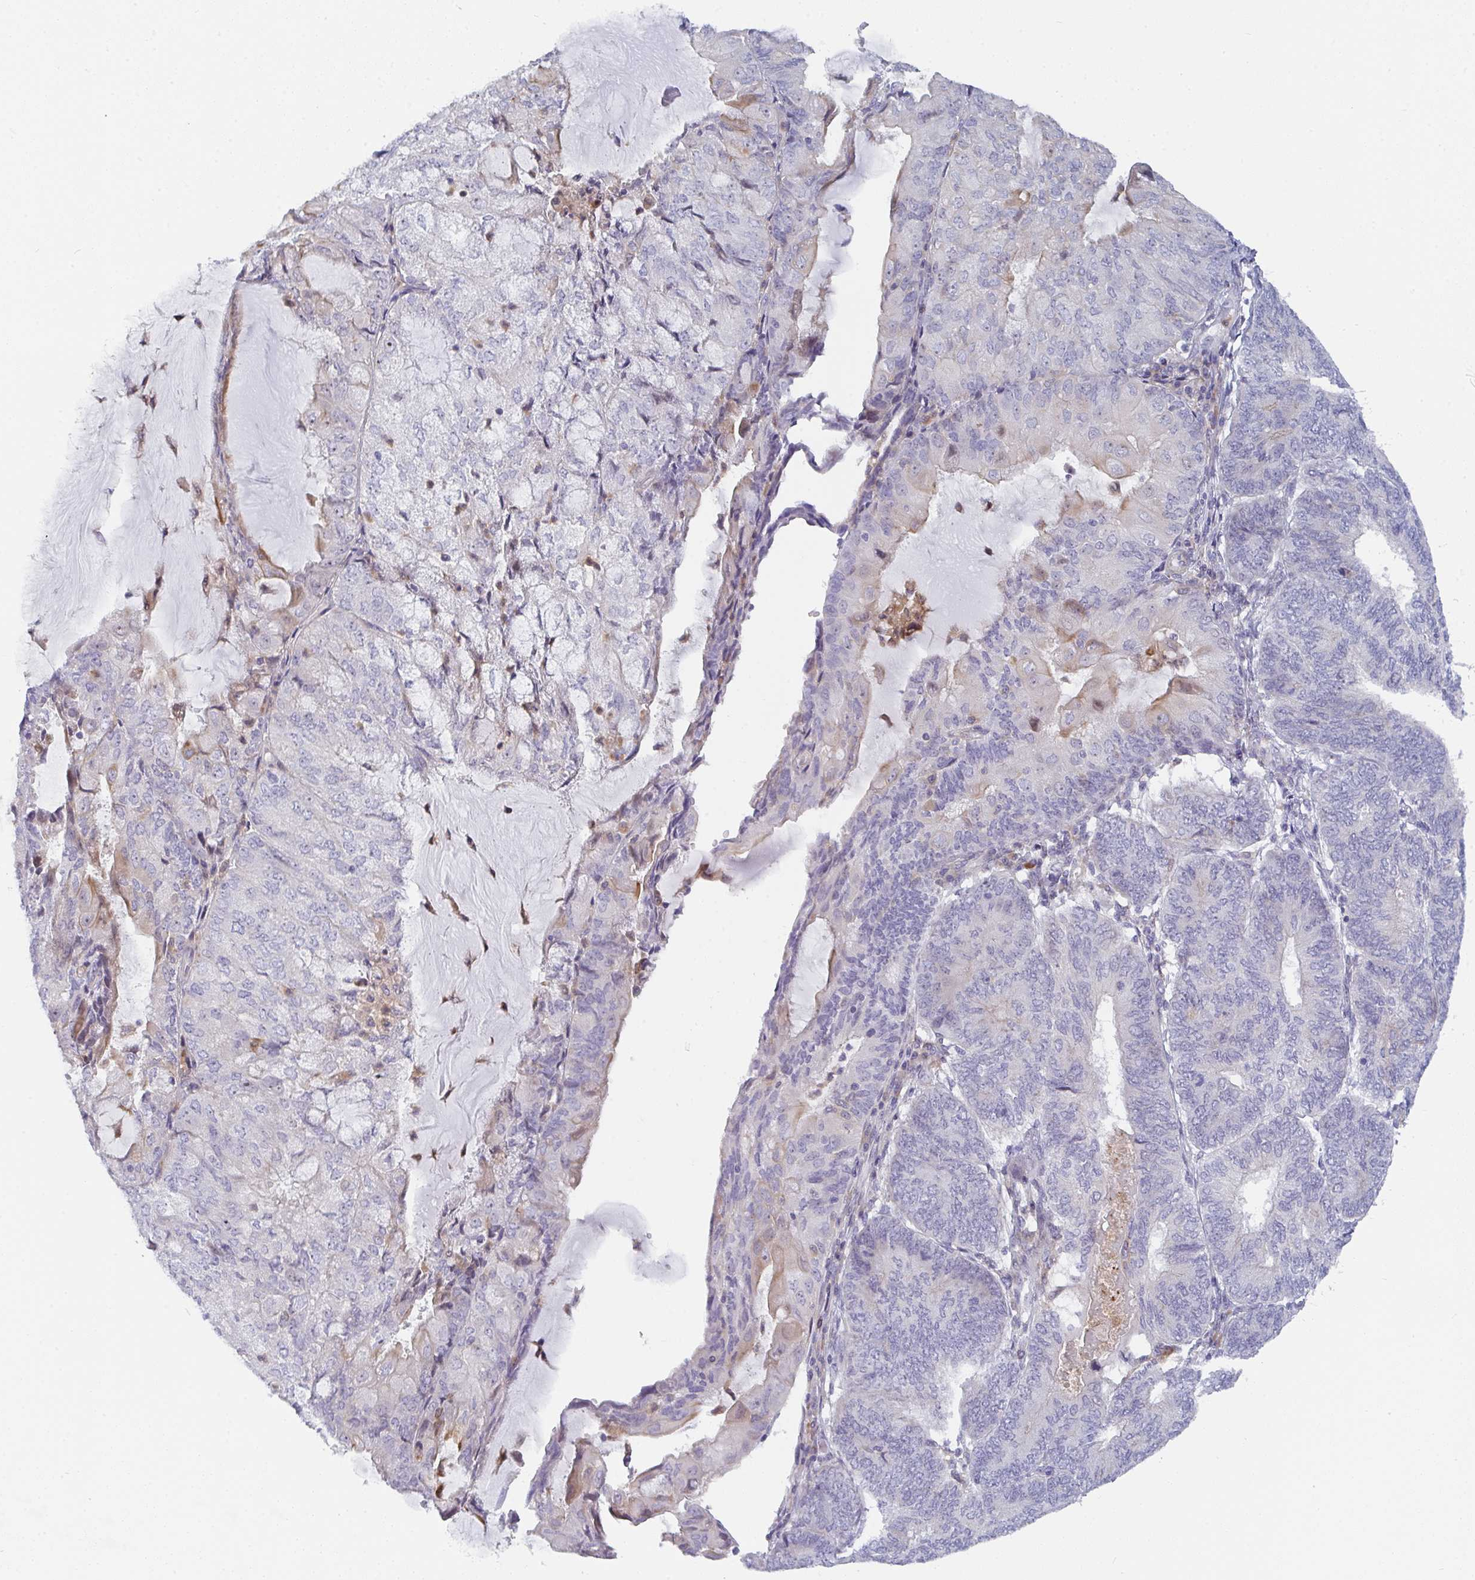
{"staining": {"intensity": "weak", "quantity": "<25%", "location": "cytoplasmic/membranous"}, "tissue": "endometrial cancer", "cell_type": "Tumor cells", "image_type": "cancer", "snomed": [{"axis": "morphology", "description": "Adenocarcinoma, NOS"}, {"axis": "topography", "description": "Endometrium"}], "caption": "High power microscopy micrograph of an IHC micrograph of endometrial cancer (adenocarcinoma), revealing no significant positivity in tumor cells.", "gene": "KLHL33", "patient": {"sex": "female", "age": 81}}